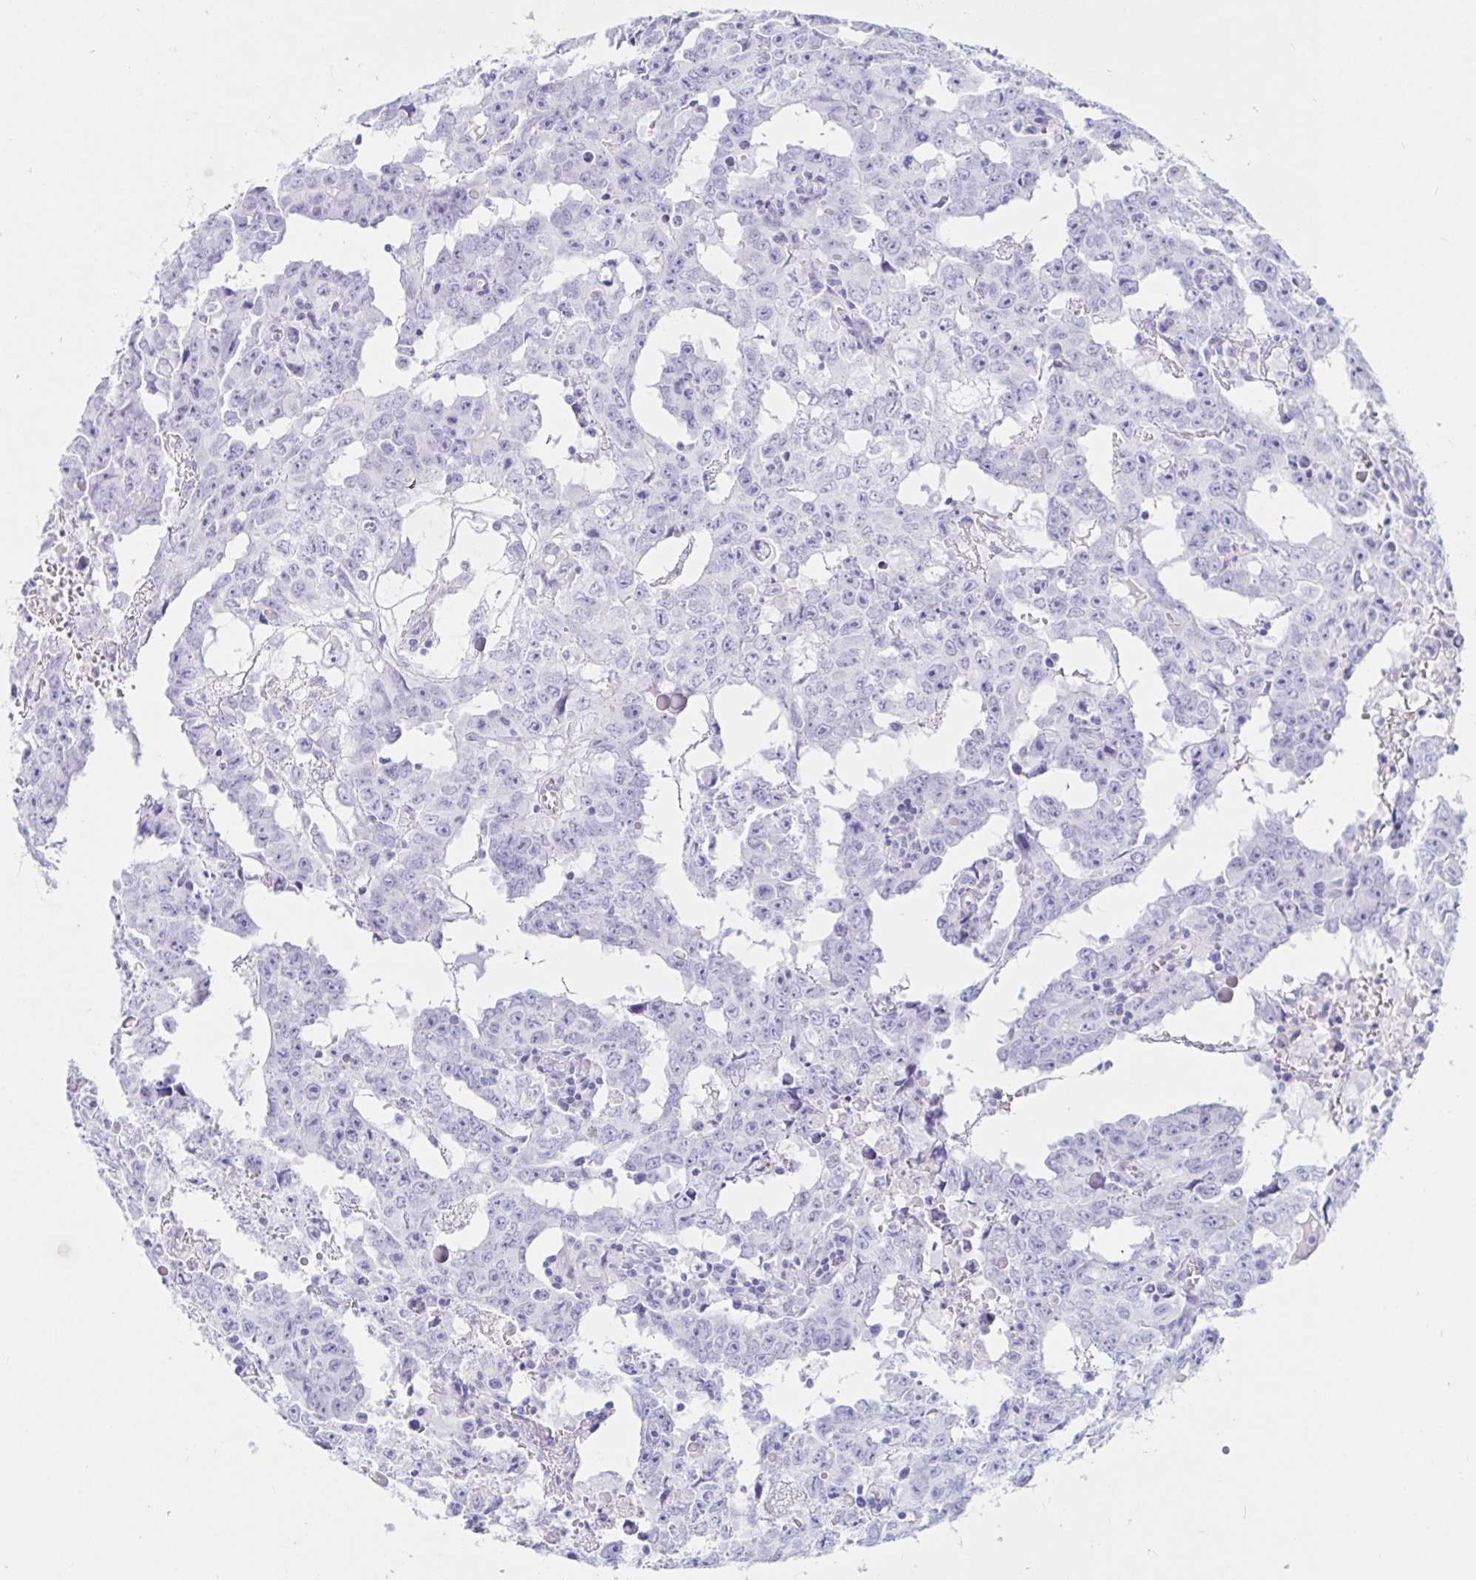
{"staining": {"intensity": "negative", "quantity": "none", "location": "none"}, "tissue": "testis cancer", "cell_type": "Tumor cells", "image_type": "cancer", "snomed": [{"axis": "morphology", "description": "Carcinoma, Embryonal, NOS"}, {"axis": "topography", "description": "Testis"}], "caption": "Testis cancer was stained to show a protein in brown. There is no significant positivity in tumor cells. The staining was performed using DAB to visualize the protein expression in brown, while the nuclei were stained in blue with hematoxylin (Magnification: 20x).", "gene": "OR6T1", "patient": {"sex": "male", "age": 22}}